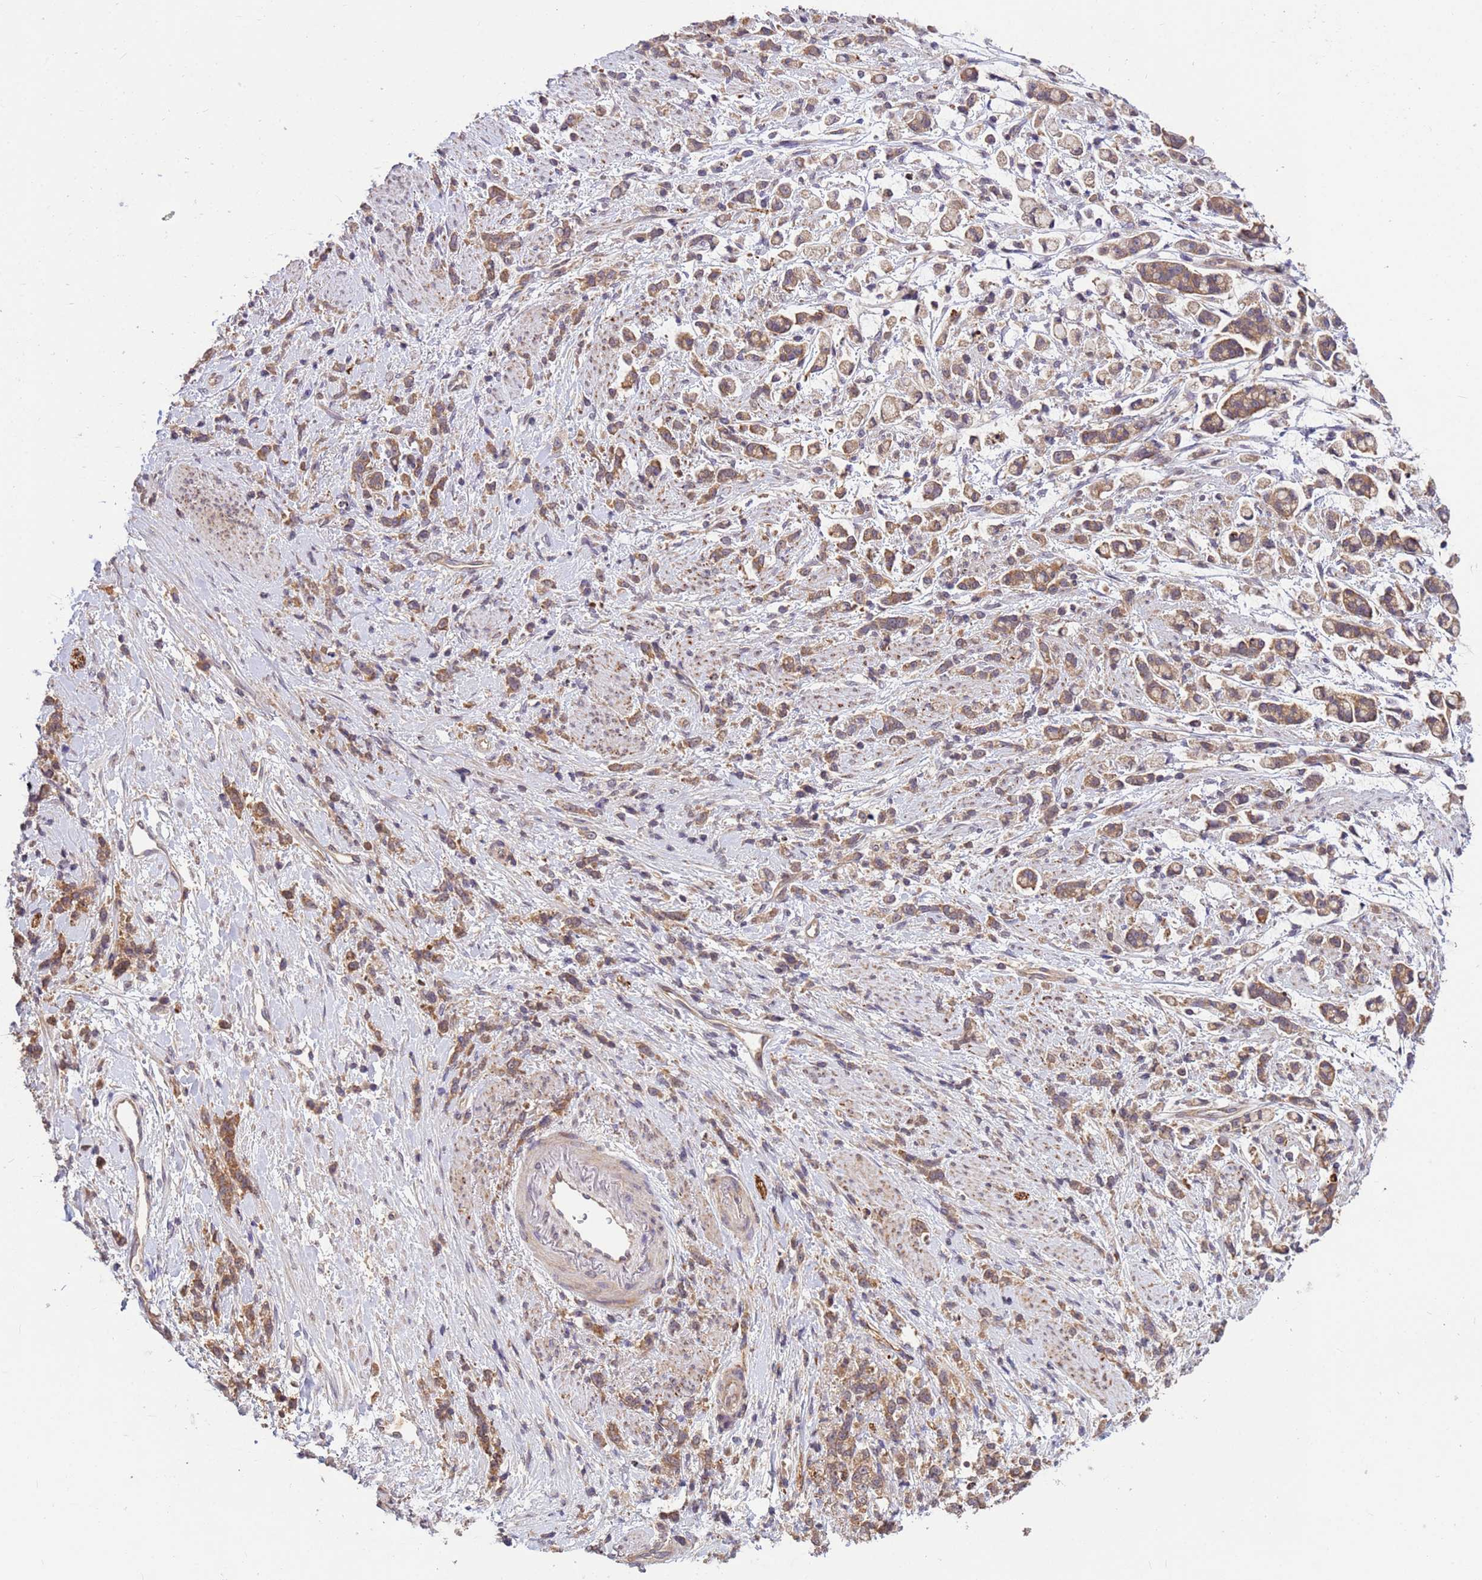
{"staining": {"intensity": "moderate", "quantity": ">75%", "location": "cytoplasmic/membranous"}, "tissue": "stomach cancer", "cell_type": "Tumor cells", "image_type": "cancer", "snomed": [{"axis": "morphology", "description": "Adenocarcinoma, NOS"}, {"axis": "topography", "description": "Stomach"}], "caption": "Stomach cancer tissue exhibits moderate cytoplasmic/membranous positivity in approximately >75% of tumor cells", "gene": "PPP2CB", "patient": {"sex": "female", "age": 60}}